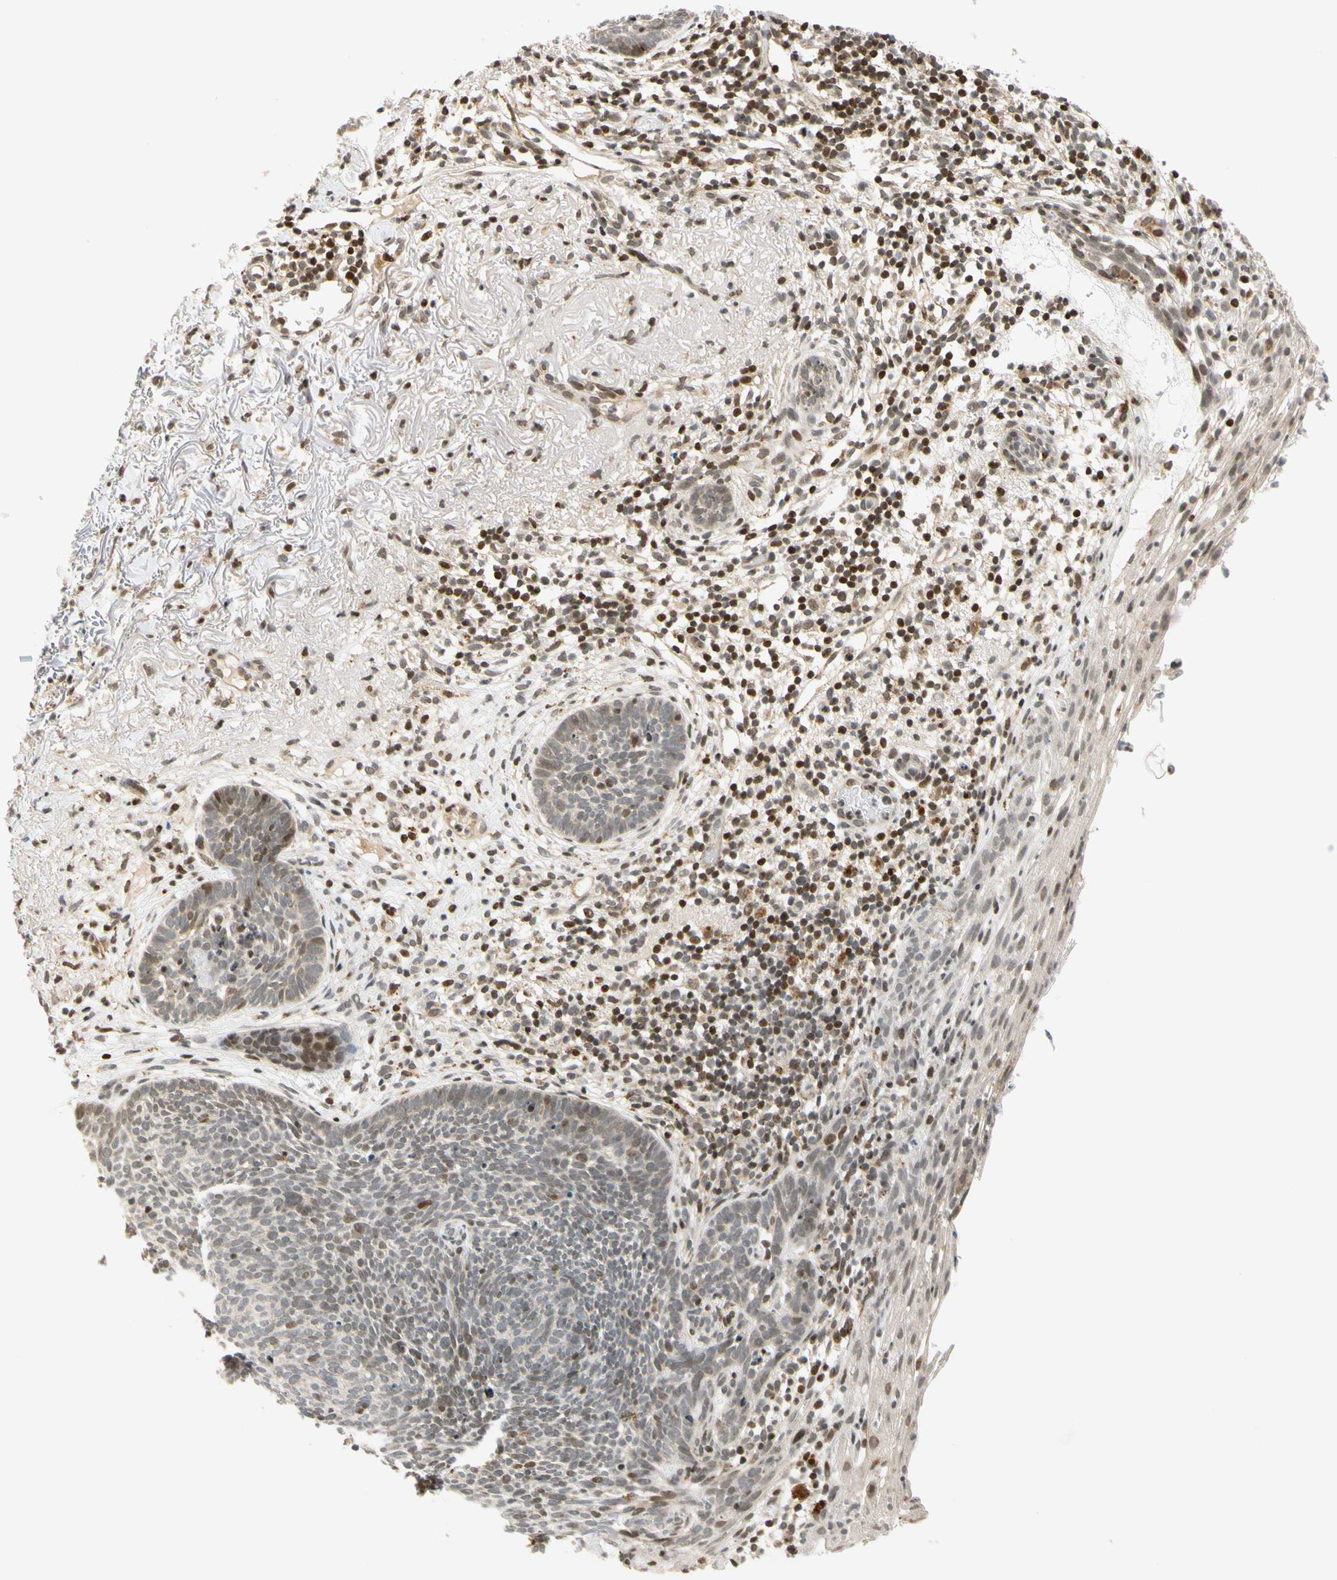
{"staining": {"intensity": "moderate", "quantity": "<25%", "location": "nuclear"}, "tissue": "skin cancer", "cell_type": "Tumor cells", "image_type": "cancer", "snomed": [{"axis": "morphology", "description": "Basal cell carcinoma"}, {"axis": "topography", "description": "Skin"}], "caption": "A photomicrograph showing moderate nuclear staining in approximately <25% of tumor cells in basal cell carcinoma (skin), as visualized by brown immunohistochemical staining.", "gene": "CDK7", "patient": {"sex": "female", "age": 70}}